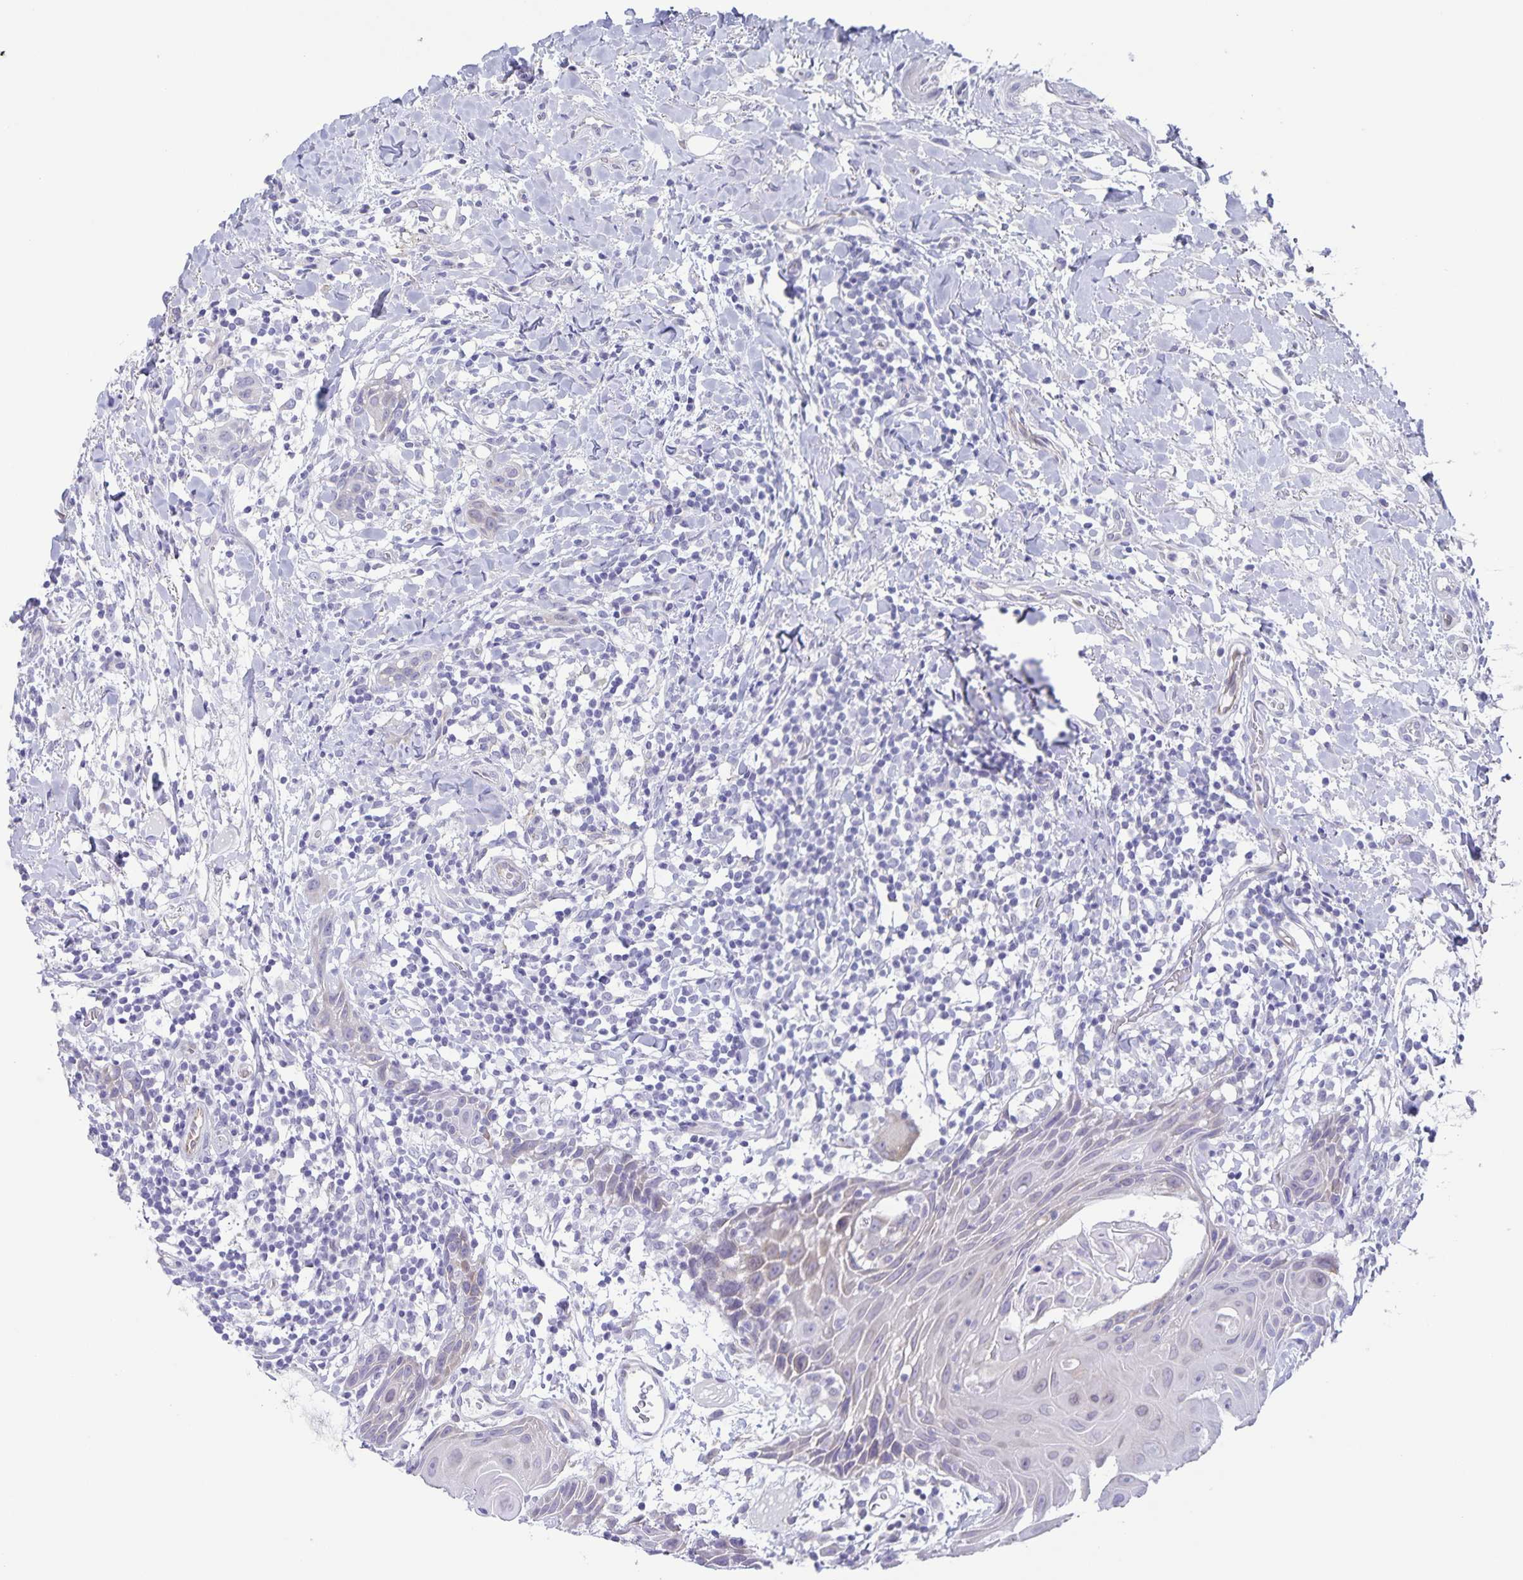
{"staining": {"intensity": "negative", "quantity": "none", "location": "none"}, "tissue": "head and neck cancer", "cell_type": "Tumor cells", "image_type": "cancer", "snomed": [{"axis": "morphology", "description": "Squamous cell carcinoma, NOS"}, {"axis": "topography", "description": "Oral tissue"}, {"axis": "topography", "description": "Head-Neck"}], "caption": "IHC histopathology image of neoplastic tissue: head and neck squamous cell carcinoma stained with DAB exhibits no significant protein expression in tumor cells.", "gene": "AQP4", "patient": {"sex": "male", "age": 49}}